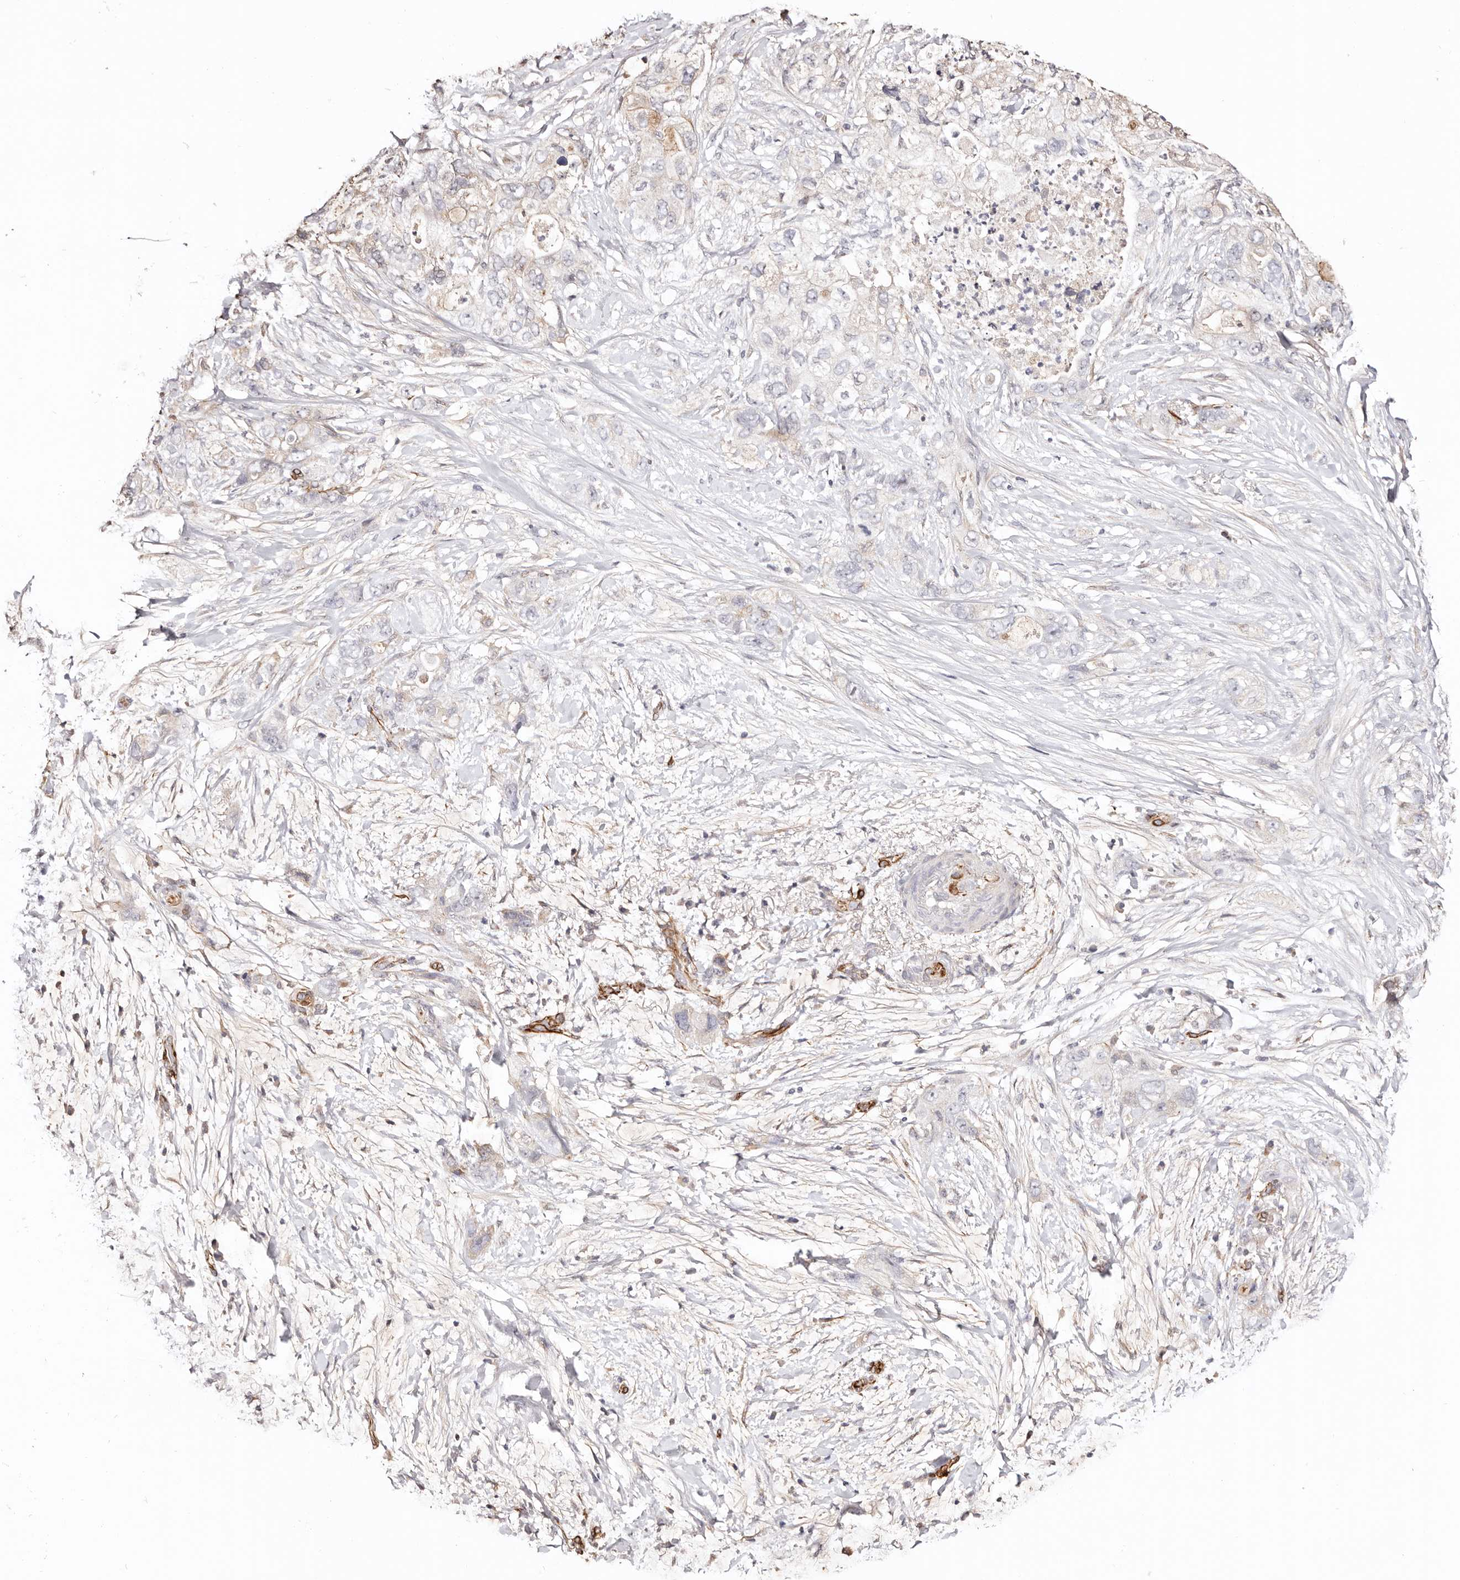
{"staining": {"intensity": "negative", "quantity": "none", "location": "none"}, "tissue": "pancreatic cancer", "cell_type": "Tumor cells", "image_type": "cancer", "snomed": [{"axis": "morphology", "description": "Adenocarcinoma, NOS"}, {"axis": "topography", "description": "Pancreas"}], "caption": "Tumor cells are negative for brown protein staining in adenocarcinoma (pancreatic). (Stains: DAB immunohistochemistry (IHC) with hematoxylin counter stain, Microscopy: brightfield microscopy at high magnification).", "gene": "ZNF557", "patient": {"sex": "female", "age": 73}}